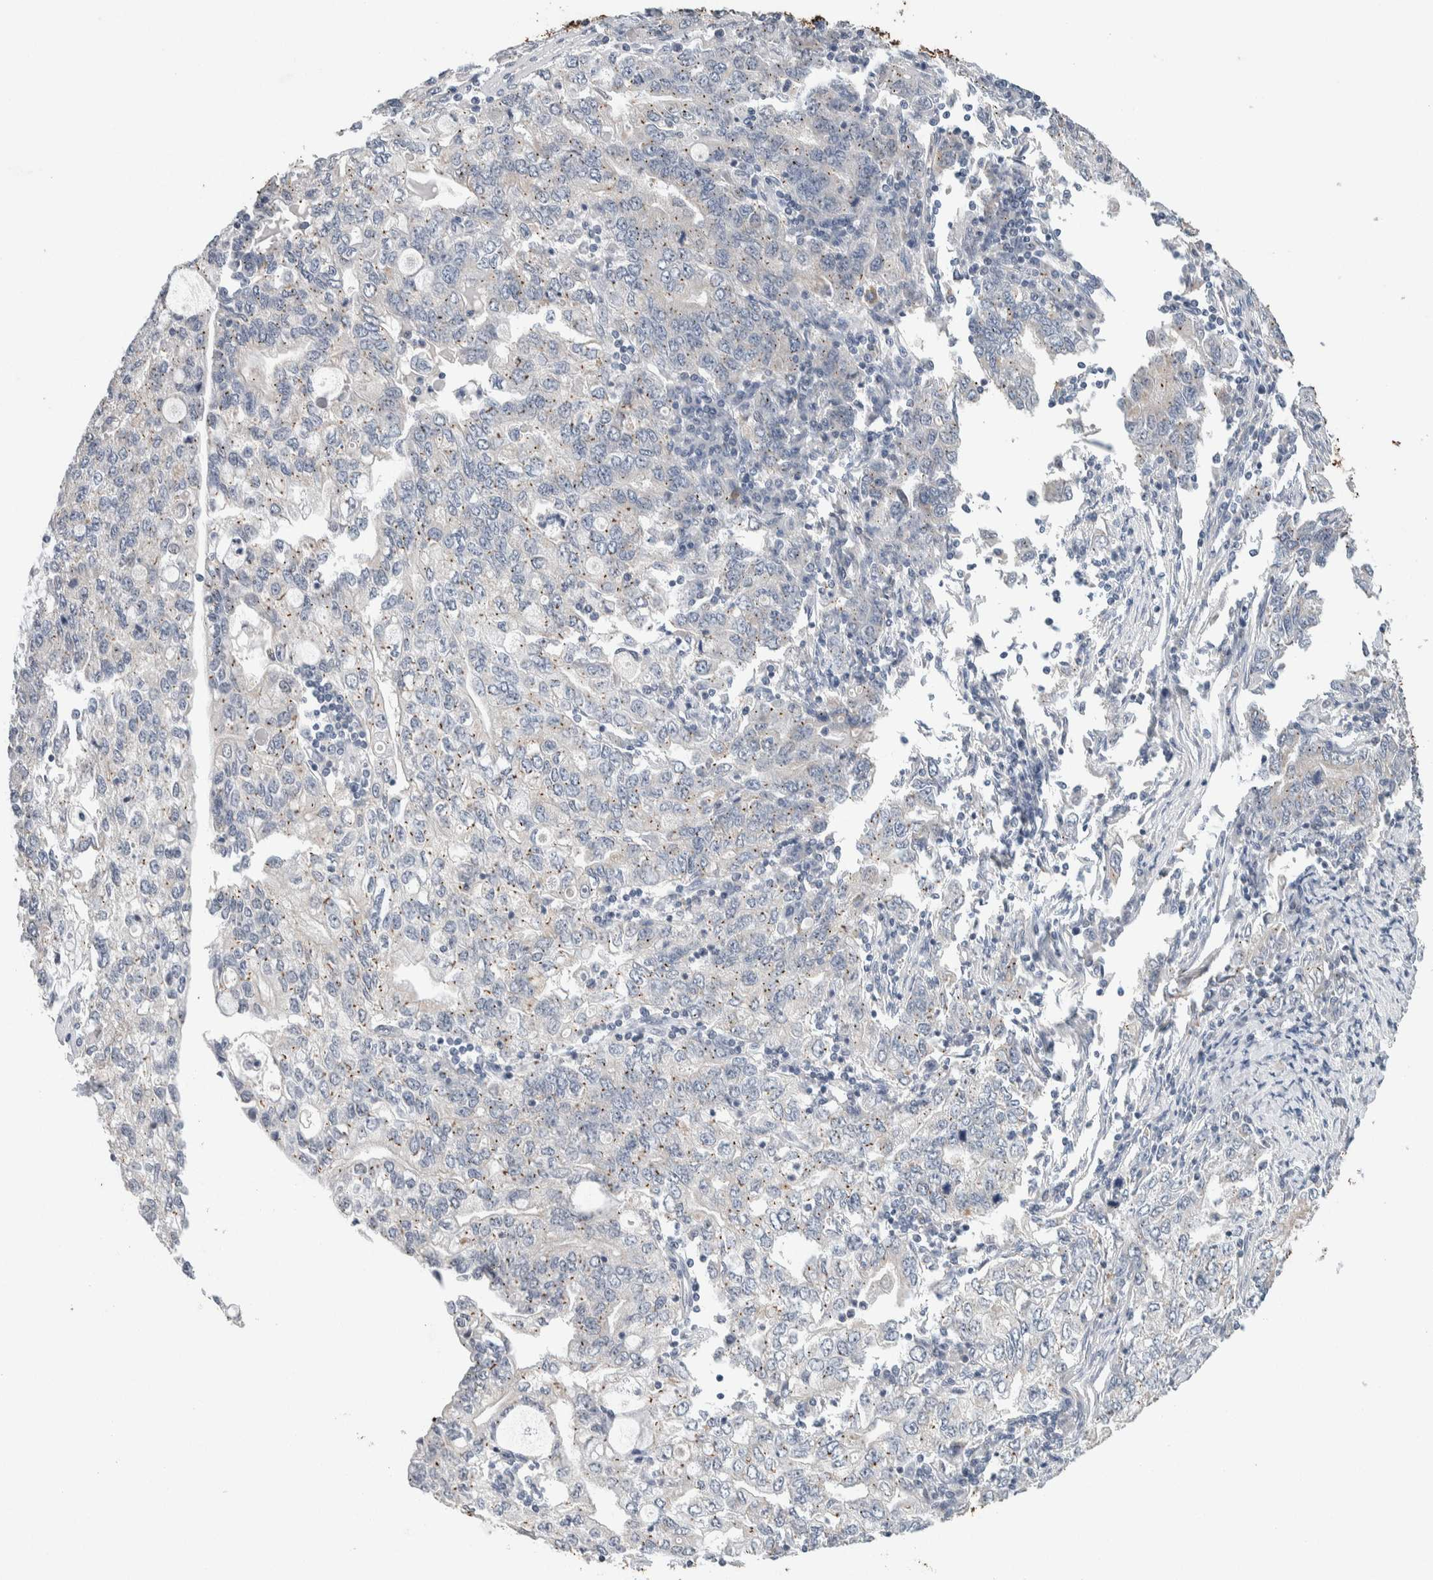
{"staining": {"intensity": "negative", "quantity": "none", "location": "none"}, "tissue": "stomach cancer", "cell_type": "Tumor cells", "image_type": "cancer", "snomed": [{"axis": "morphology", "description": "Adenocarcinoma, NOS"}, {"axis": "topography", "description": "Stomach, lower"}], "caption": "Tumor cells are negative for protein expression in human stomach cancer (adenocarcinoma). (Brightfield microscopy of DAB immunohistochemistry at high magnification).", "gene": "SCN2A", "patient": {"sex": "female", "age": 72}}